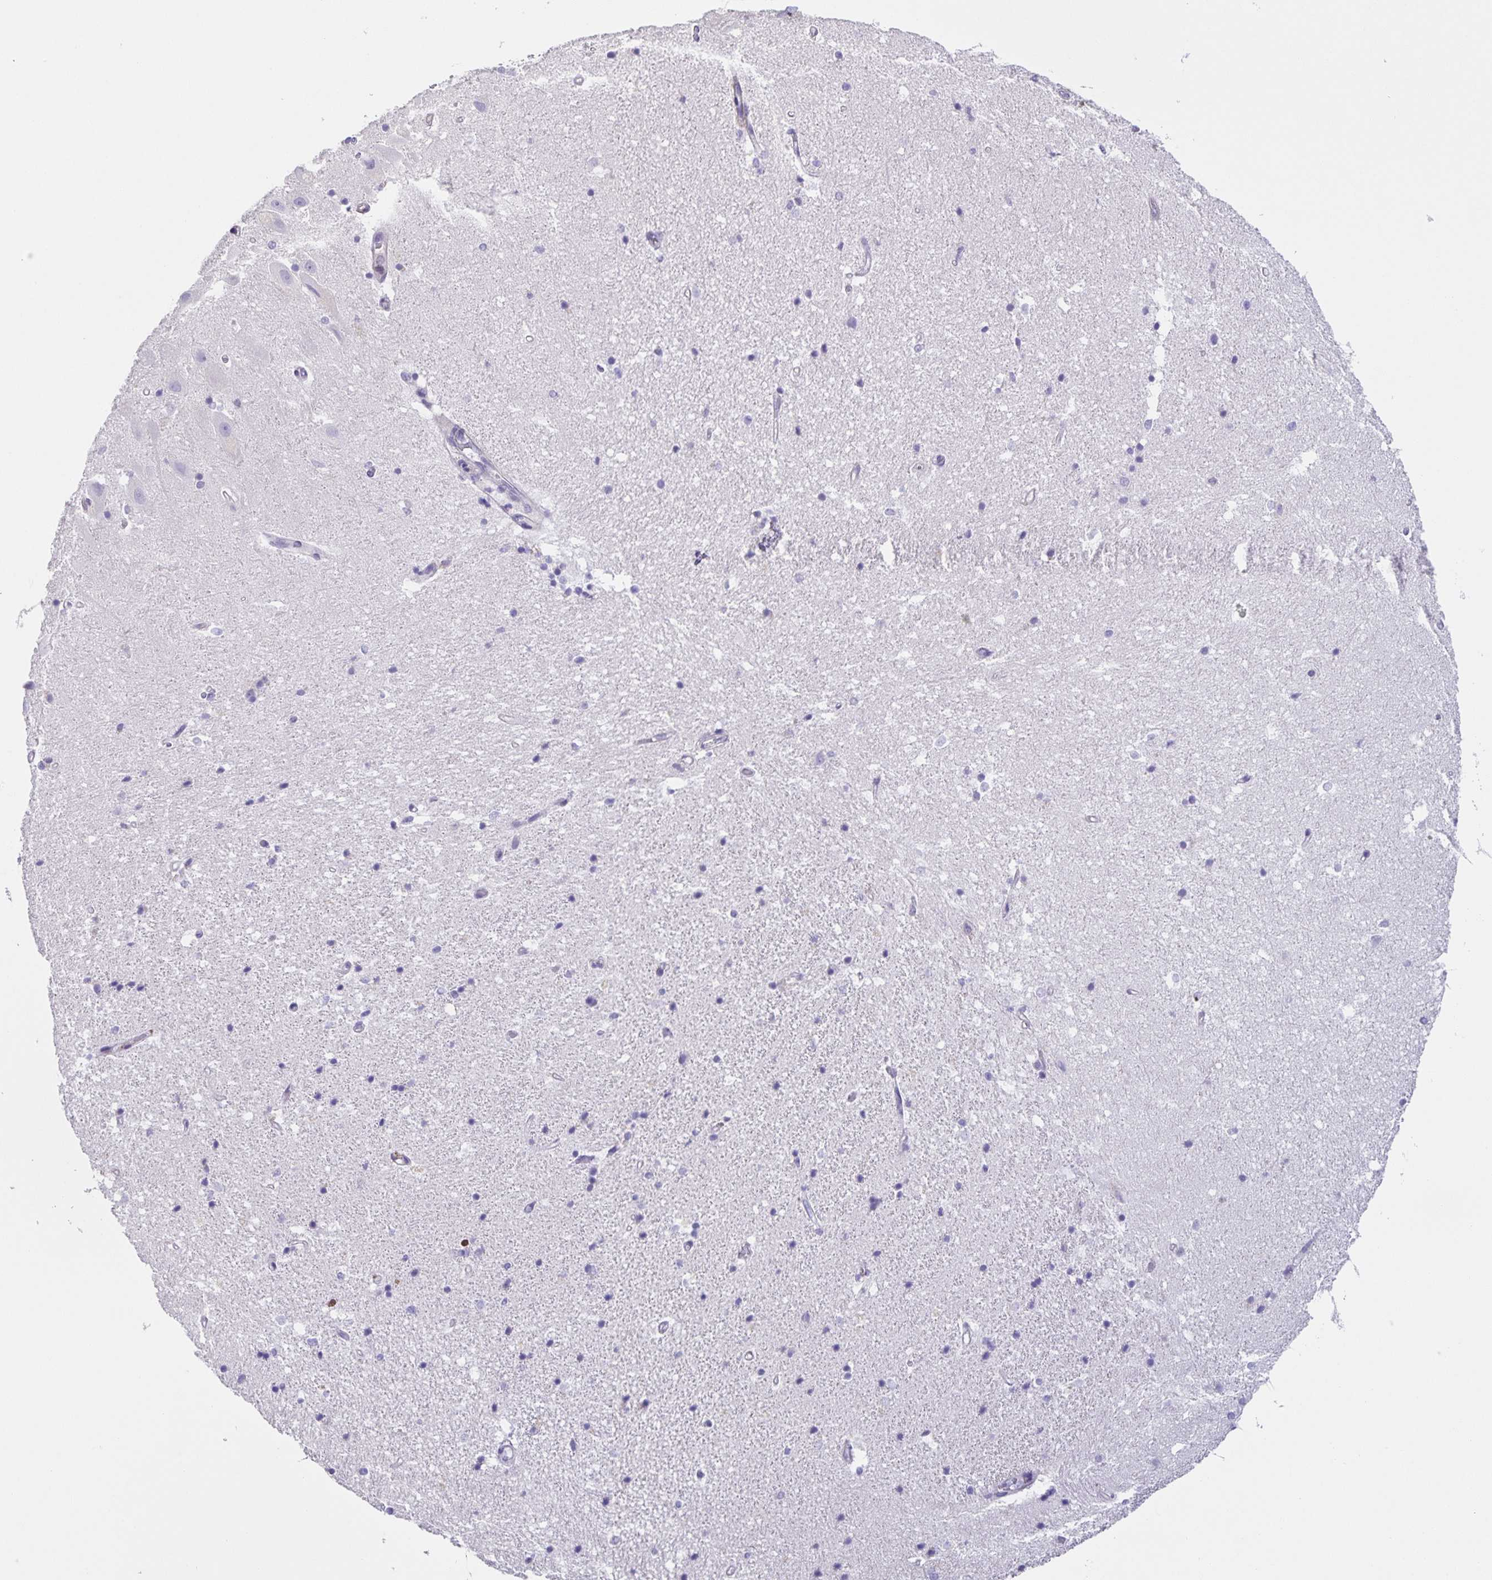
{"staining": {"intensity": "negative", "quantity": "none", "location": "none"}, "tissue": "hippocampus", "cell_type": "Glial cells", "image_type": "normal", "snomed": [{"axis": "morphology", "description": "Normal tissue, NOS"}, {"axis": "topography", "description": "Hippocampus"}], "caption": "IHC photomicrograph of benign hippocampus stained for a protein (brown), which demonstrates no positivity in glial cells. Nuclei are stained in blue.", "gene": "PRR36", "patient": {"sex": "male", "age": 63}}